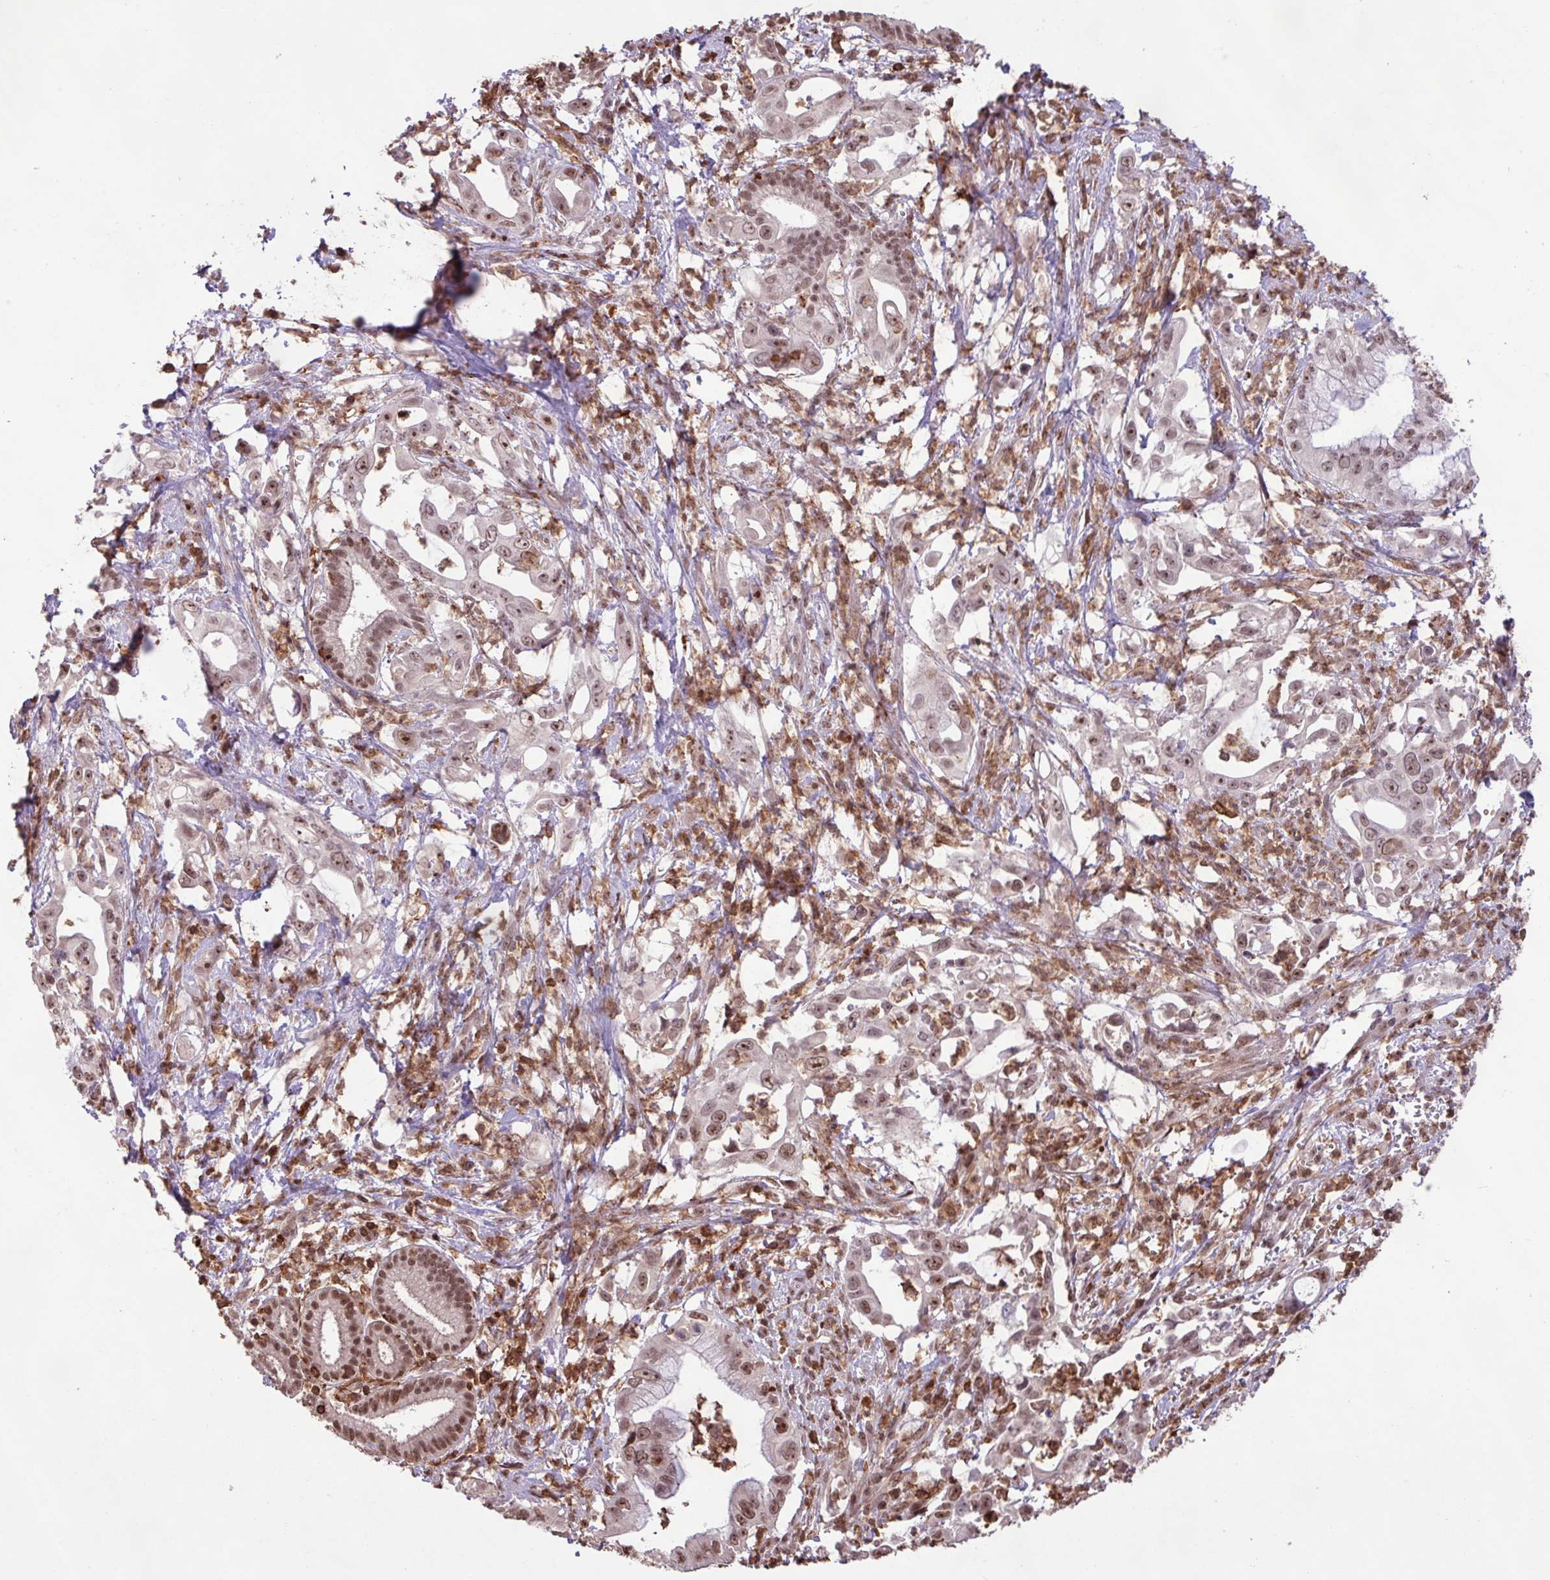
{"staining": {"intensity": "weak", "quantity": ">75%", "location": "nuclear"}, "tissue": "pancreatic cancer", "cell_type": "Tumor cells", "image_type": "cancer", "snomed": [{"axis": "morphology", "description": "Adenocarcinoma, NOS"}, {"axis": "topography", "description": "Pancreas"}], "caption": "DAB immunohistochemical staining of human pancreatic cancer shows weak nuclear protein expression in about >75% of tumor cells.", "gene": "GON7", "patient": {"sex": "male", "age": 61}}